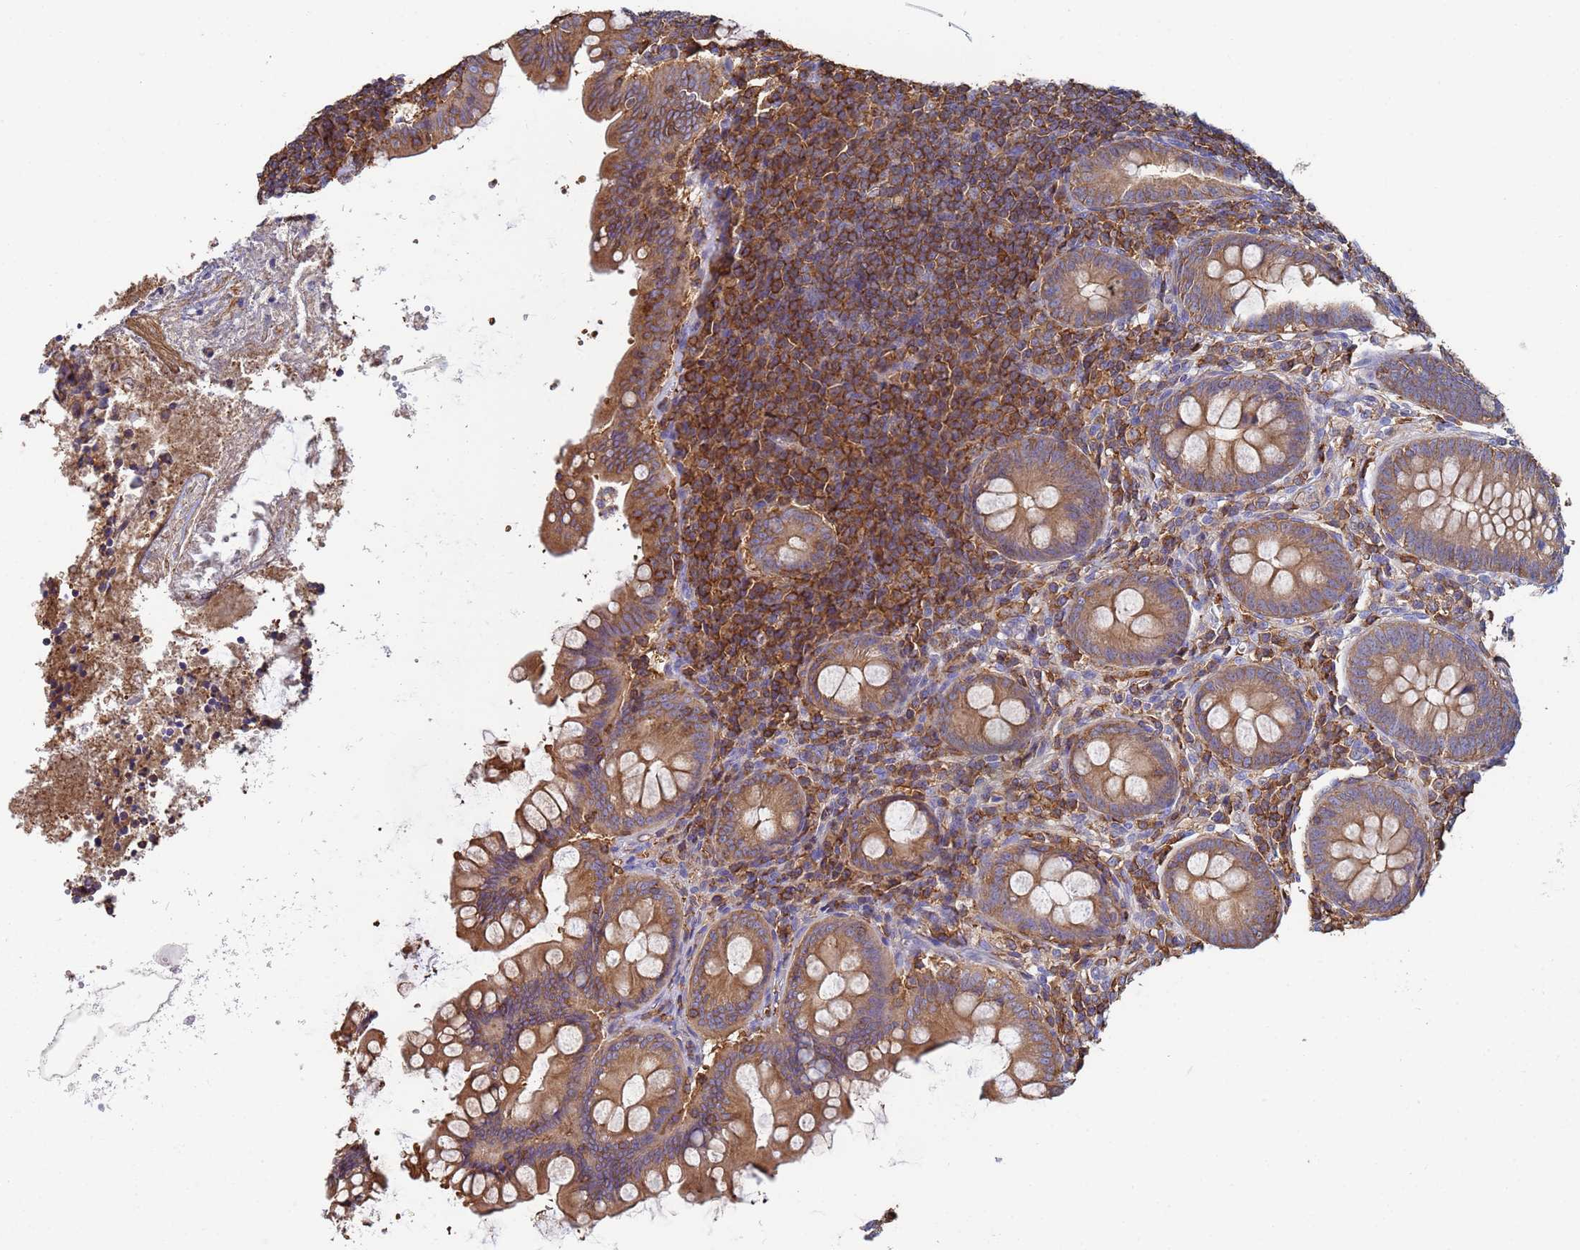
{"staining": {"intensity": "moderate", "quantity": ">75%", "location": "cytoplasmic/membranous"}, "tissue": "appendix", "cell_type": "Glandular cells", "image_type": "normal", "snomed": [{"axis": "morphology", "description": "Normal tissue, NOS"}, {"axis": "topography", "description": "Appendix"}], "caption": "Immunohistochemistry (IHC) of unremarkable appendix displays medium levels of moderate cytoplasmic/membranous staining in approximately >75% of glandular cells. (DAB (3,3'-diaminobenzidine) IHC with brightfield microscopy, high magnification).", "gene": "ZNG1A", "patient": {"sex": "female", "age": 33}}